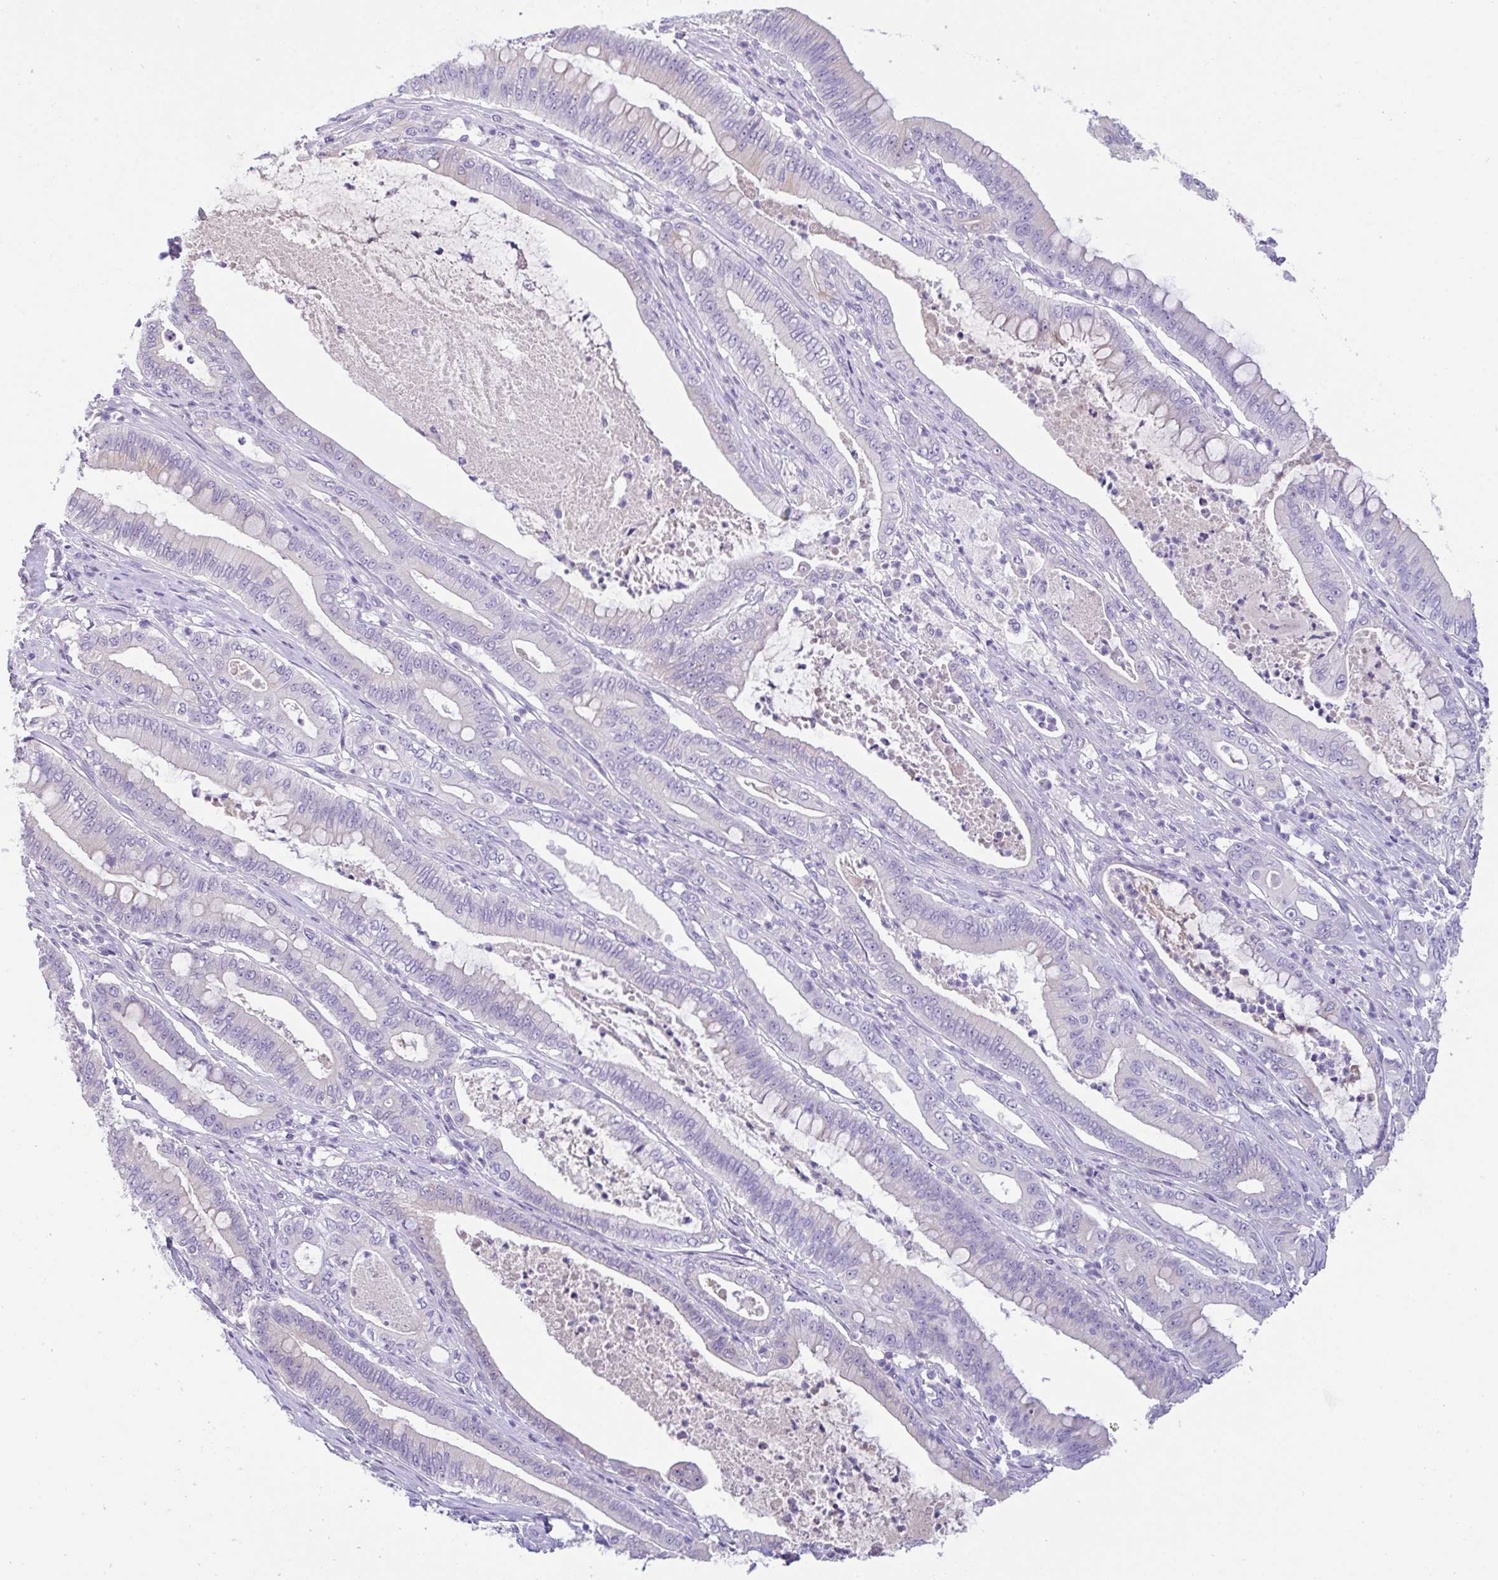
{"staining": {"intensity": "negative", "quantity": "none", "location": "none"}, "tissue": "pancreatic cancer", "cell_type": "Tumor cells", "image_type": "cancer", "snomed": [{"axis": "morphology", "description": "Adenocarcinoma, NOS"}, {"axis": "topography", "description": "Pancreas"}], "caption": "Immunohistochemistry histopathology image of neoplastic tissue: pancreatic cancer stained with DAB (3,3'-diaminobenzidine) displays no significant protein expression in tumor cells. Nuclei are stained in blue.", "gene": "FBXL20", "patient": {"sex": "male", "age": 71}}